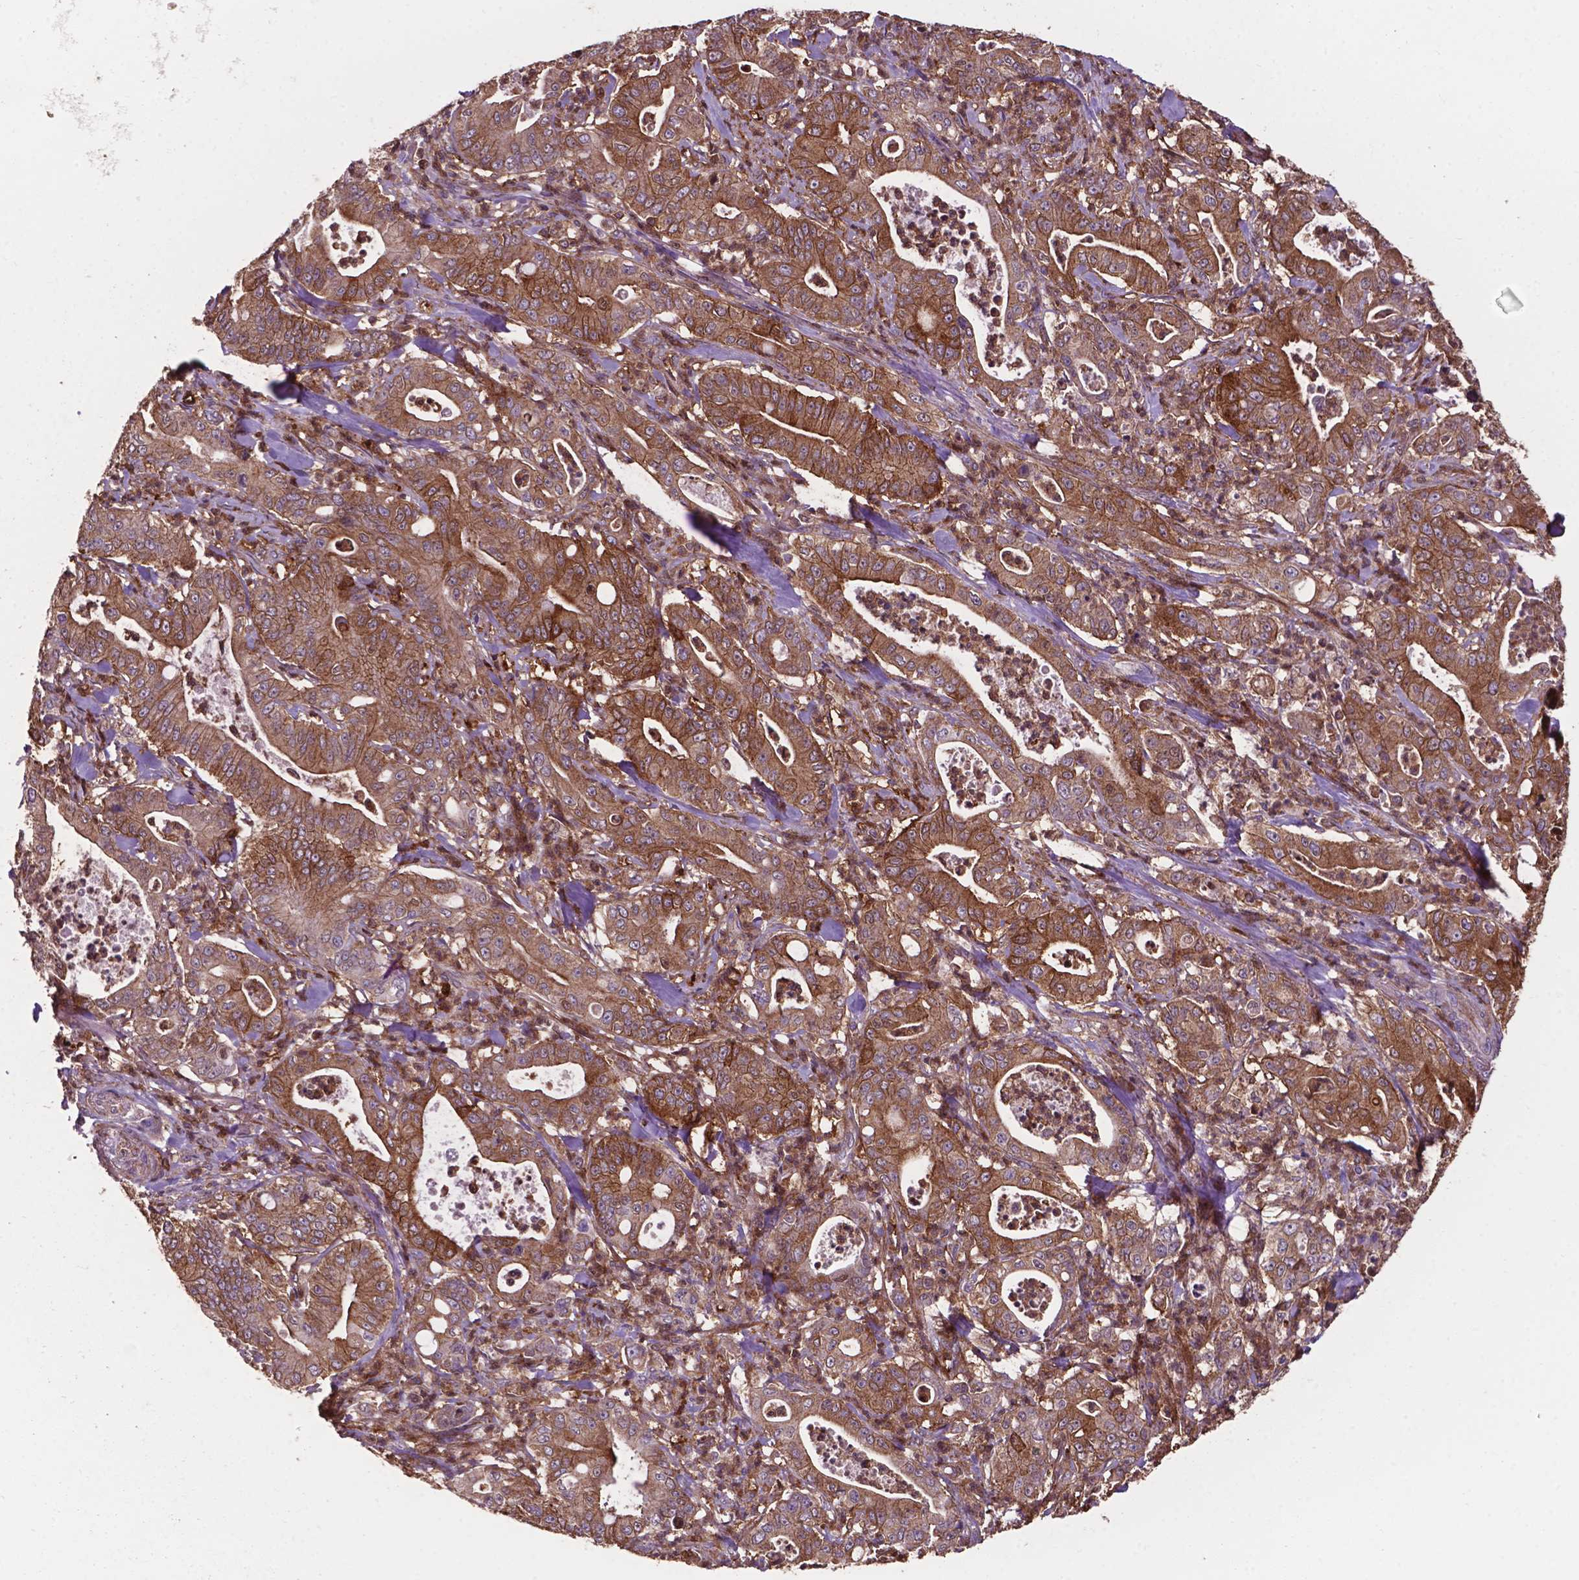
{"staining": {"intensity": "moderate", "quantity": ">75%", "location": "cytoplasmic/membranous"}, "tissue": "pancreatic cancer", "cell_type": "Tumor cells", "image_type": "cancer", "snomed": [{"axis": "morphology", "description": "Adenocarcinoma, NOS"}, {"axis": "topography", "description": "Pancreas"}], "caption": "An image of pancreatic cancer (adenocarcinoma) stained for a protein shows moderate cytoplasmic/membranous brown staining in tumor cells.", "gene": "SMAD3", "patient": {"sex": "male", "age": 71}}